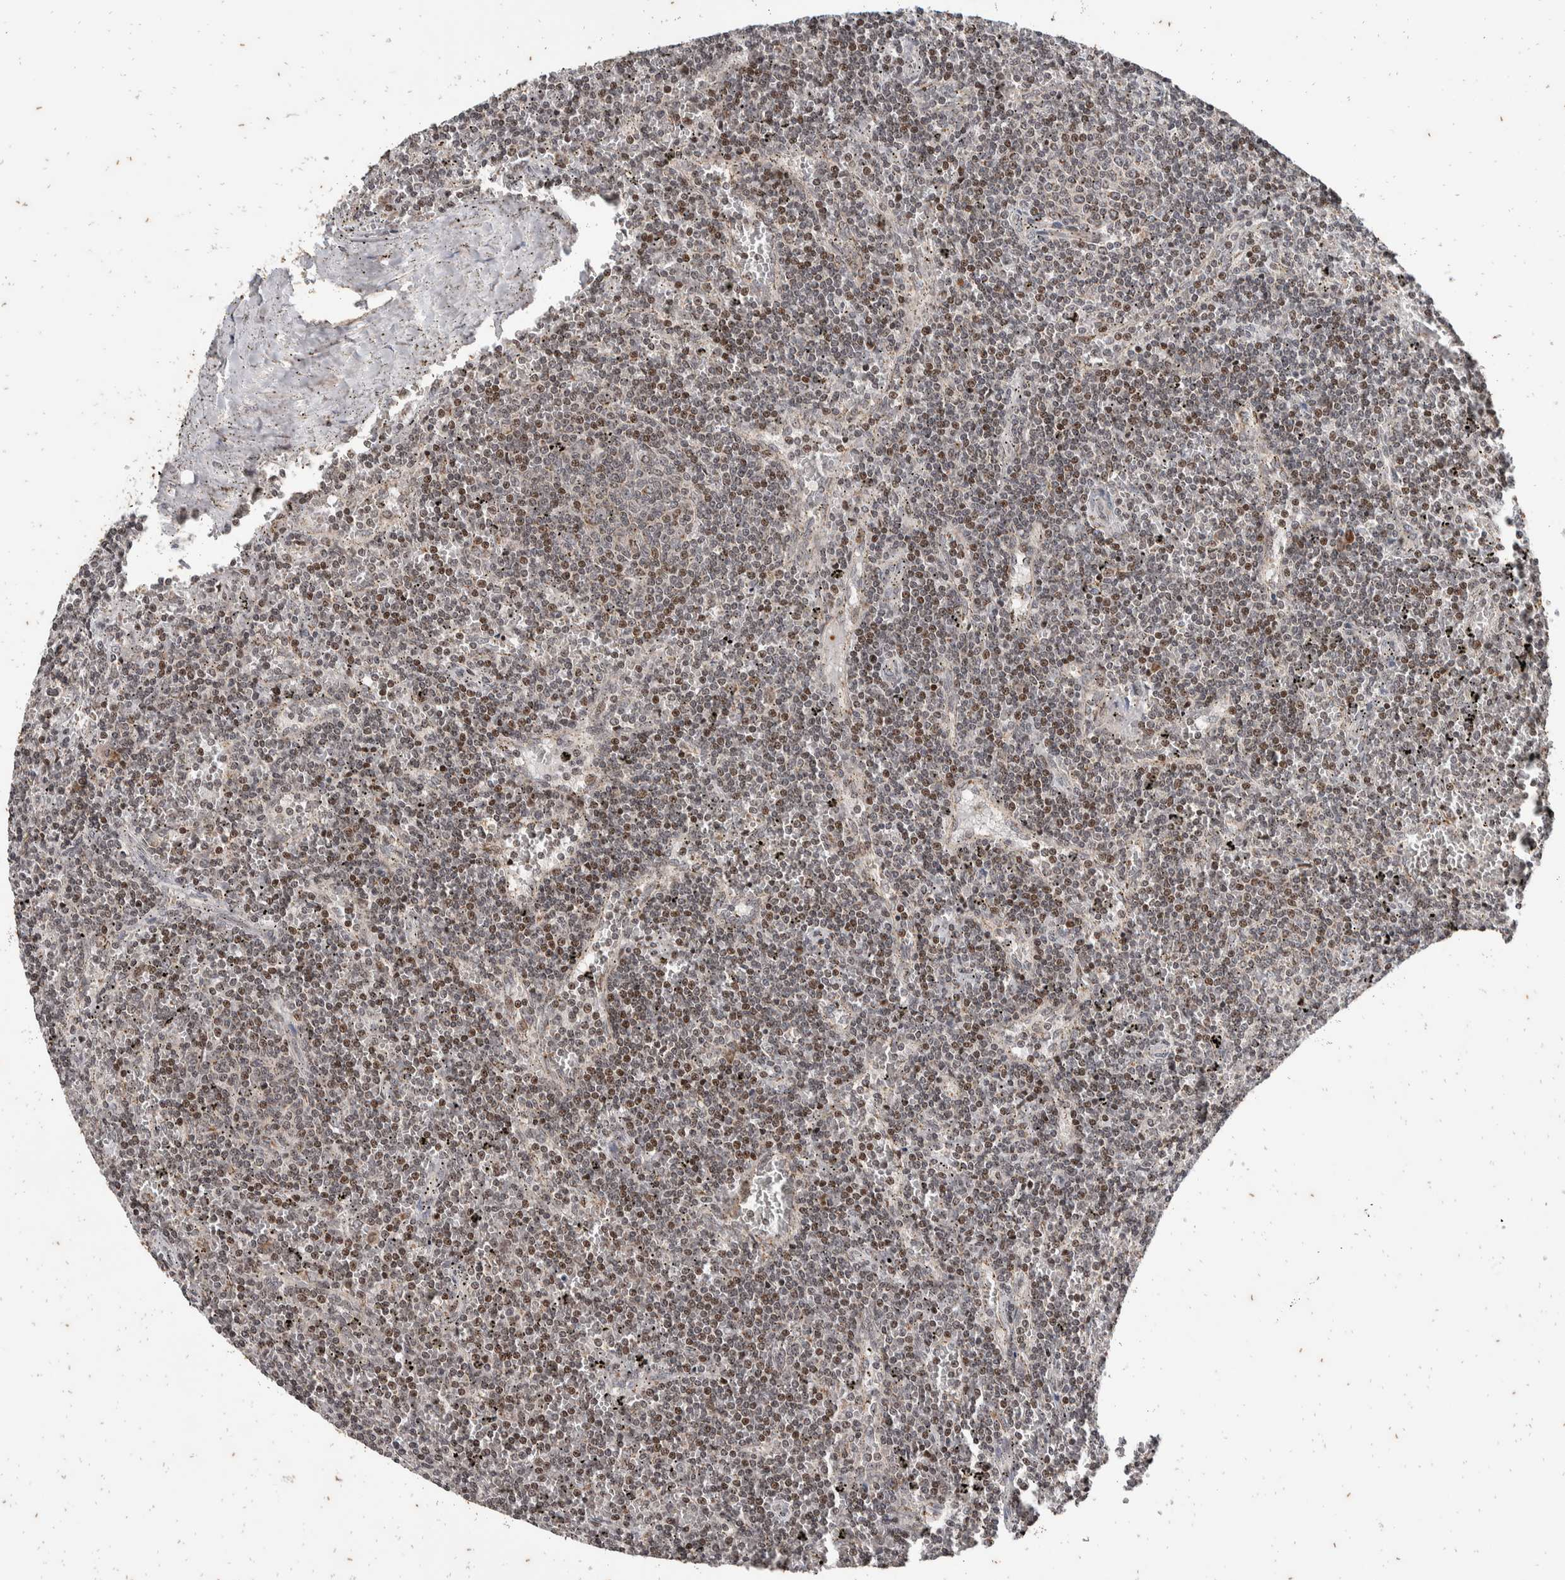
{"staining": {"intensity": "moderate", "quantity": "25%-75%", "location": "cytoplasmic/membranous"}, "tissue": "lymphoma", "cell_type": "Tumor cells", "image_type": "cancer", "snomed": [{"axis": "morphology", "description": "Malignant lymphoma, non-Hodgkin's type, Low grade"}, {"axis": "topography", "description": "Spleen"}], "caption": "Moderate cytoplasmic/membranous staining is identified in approximately 25%-75% of tumor cells in lymphoma.", "gene": "ATXN7L1", "patient": {"sex": "female", "age": 50}}